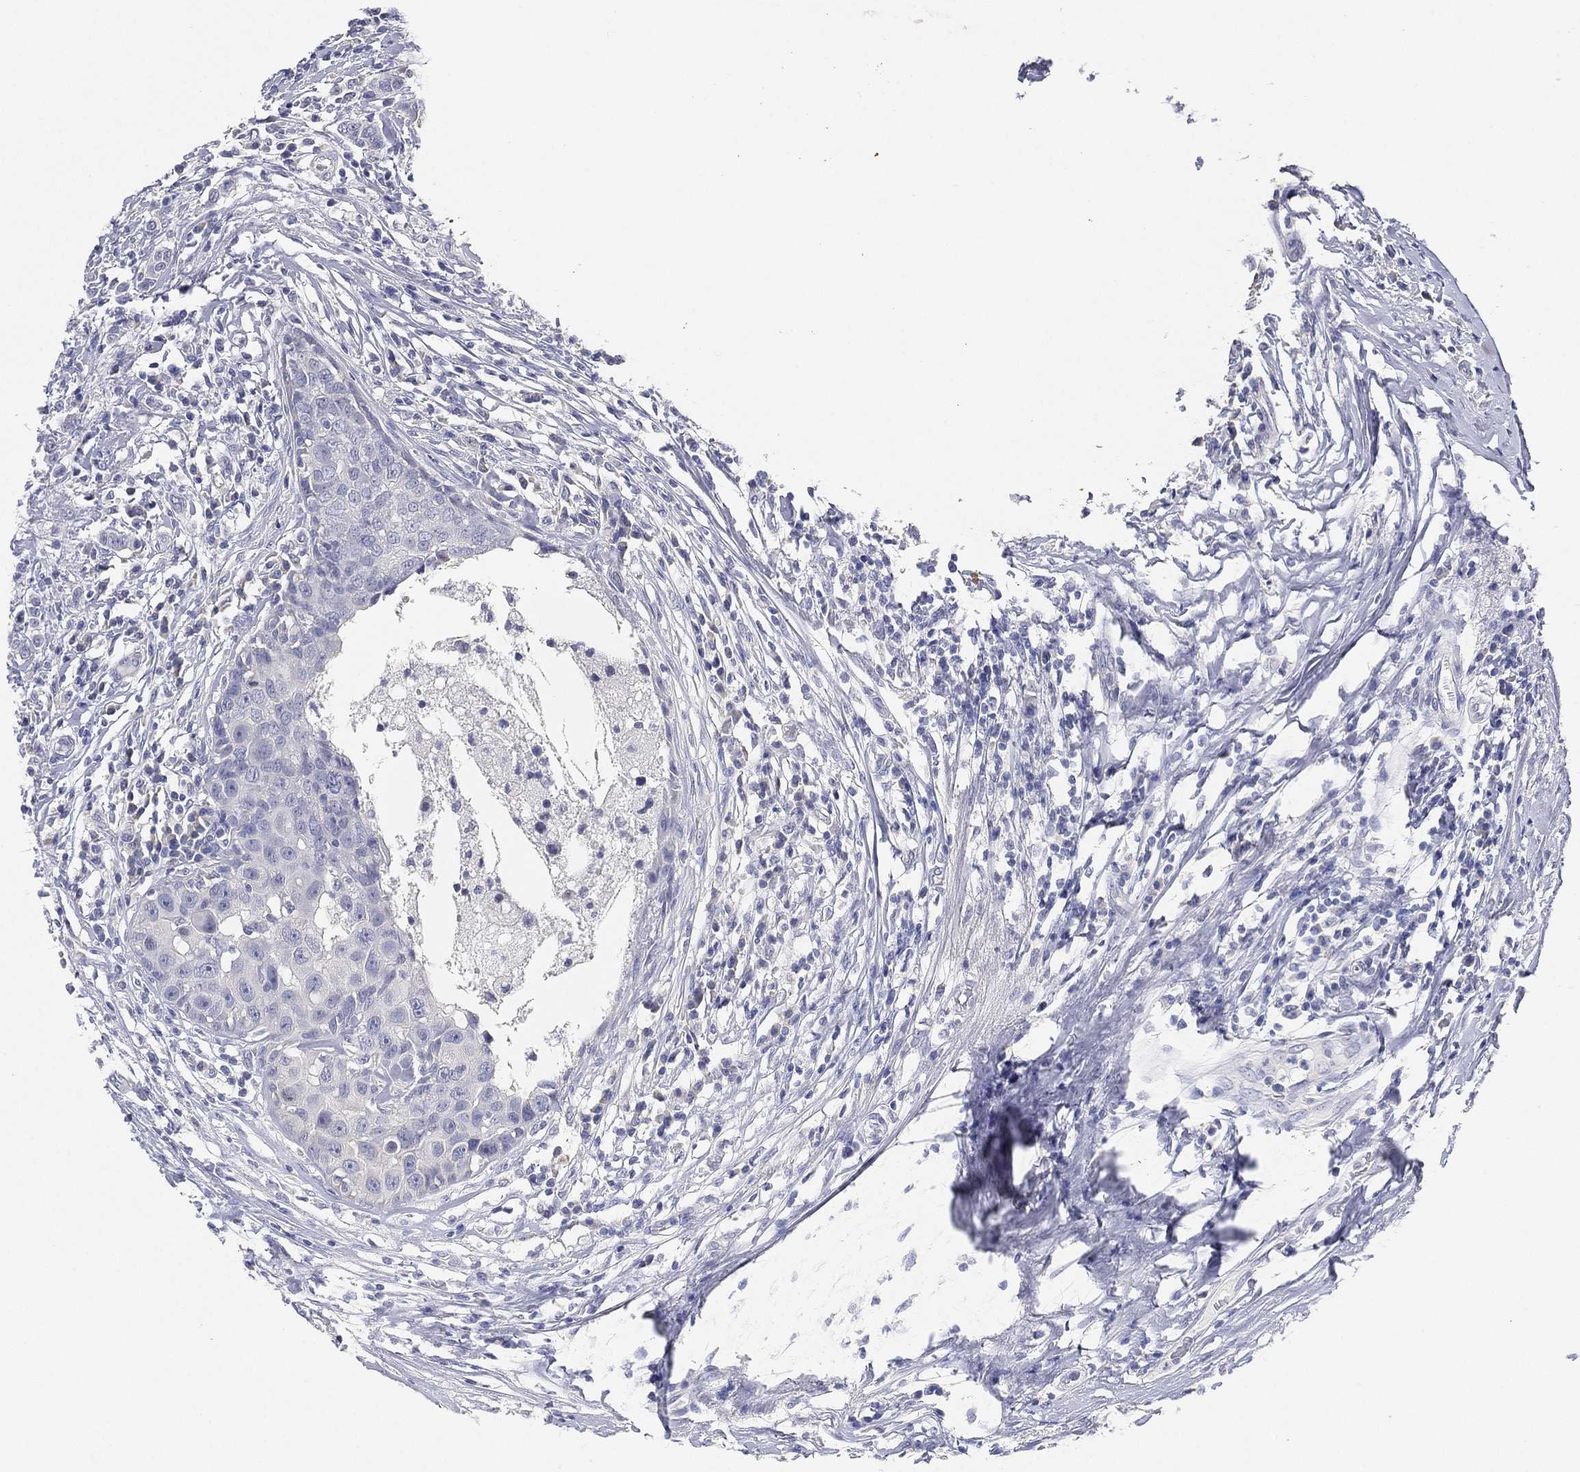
{"staining": {"intensity": "negative", "quantity": "none", "location": "none"}, "tissue": "breast cancer", "cell_type": "Tumor cells", "image_type": "cancer", "snomed": [{"axis": "morphology", "description": "Duct carcinoma"}, {"axis": "topography", "description": "Breast"}], "caption": "Immunohistochemistry (IHC) micrograph of human breast cancer stained for a protein (brown), which displays no expression in tumor cells. (IHC, brightfield microscopy, high magnification).", "gene": "FAM187B", "patient": {"sex": "female", "age": 27}}